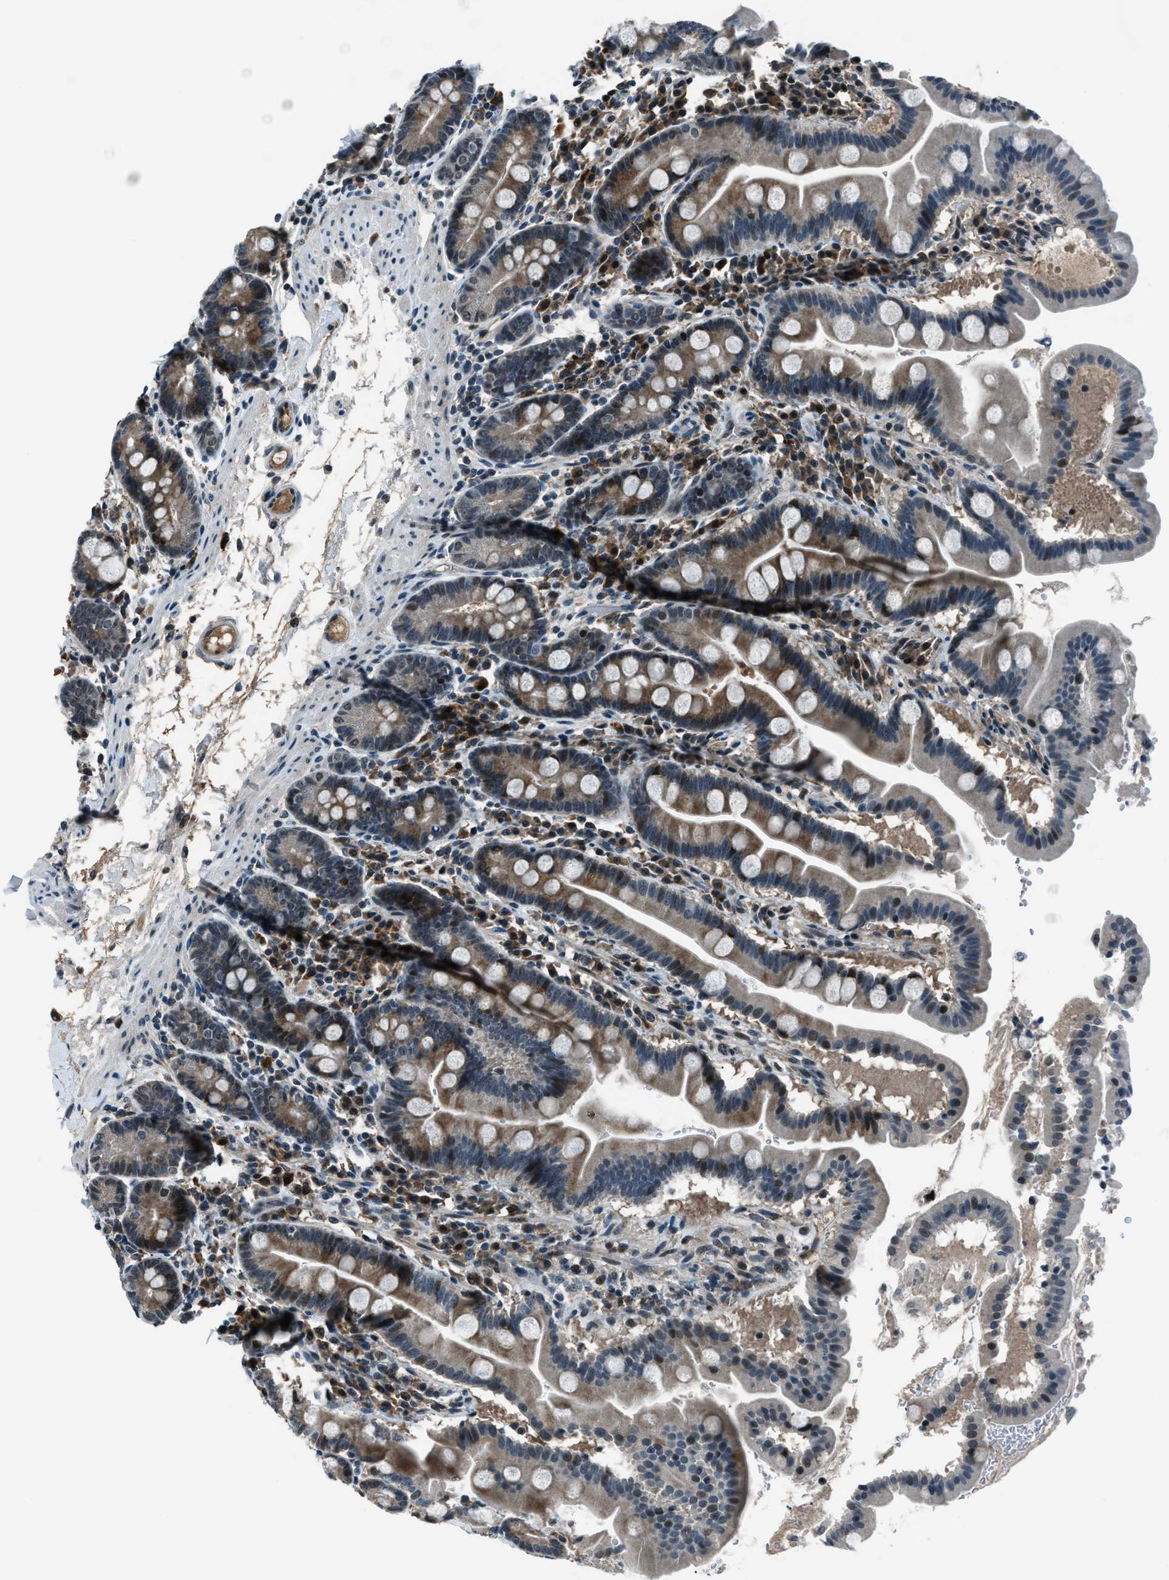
{"staining": {"intensity": "moderate", "quantity": "25%-75%", "location": "cytoplasmic/membranous"}, "tissue": "duodenum", "cell_type": "Glandular cells", "image_type": "normal", "snomed": [{"axis": "morphology", "description": "Normal tissue, NOS"}, {"axis": "topography", "description": "Duodenum"}], "caption": "Immunohistochemistry (IHC) of unremarkable duodenum demonstrates medium levels of moderate cytoplasmic/membranous positivity in about 25%-75% of glandular cells.", "gene": "ACTL9", "patient": {"sex": "male", "age": 50}}